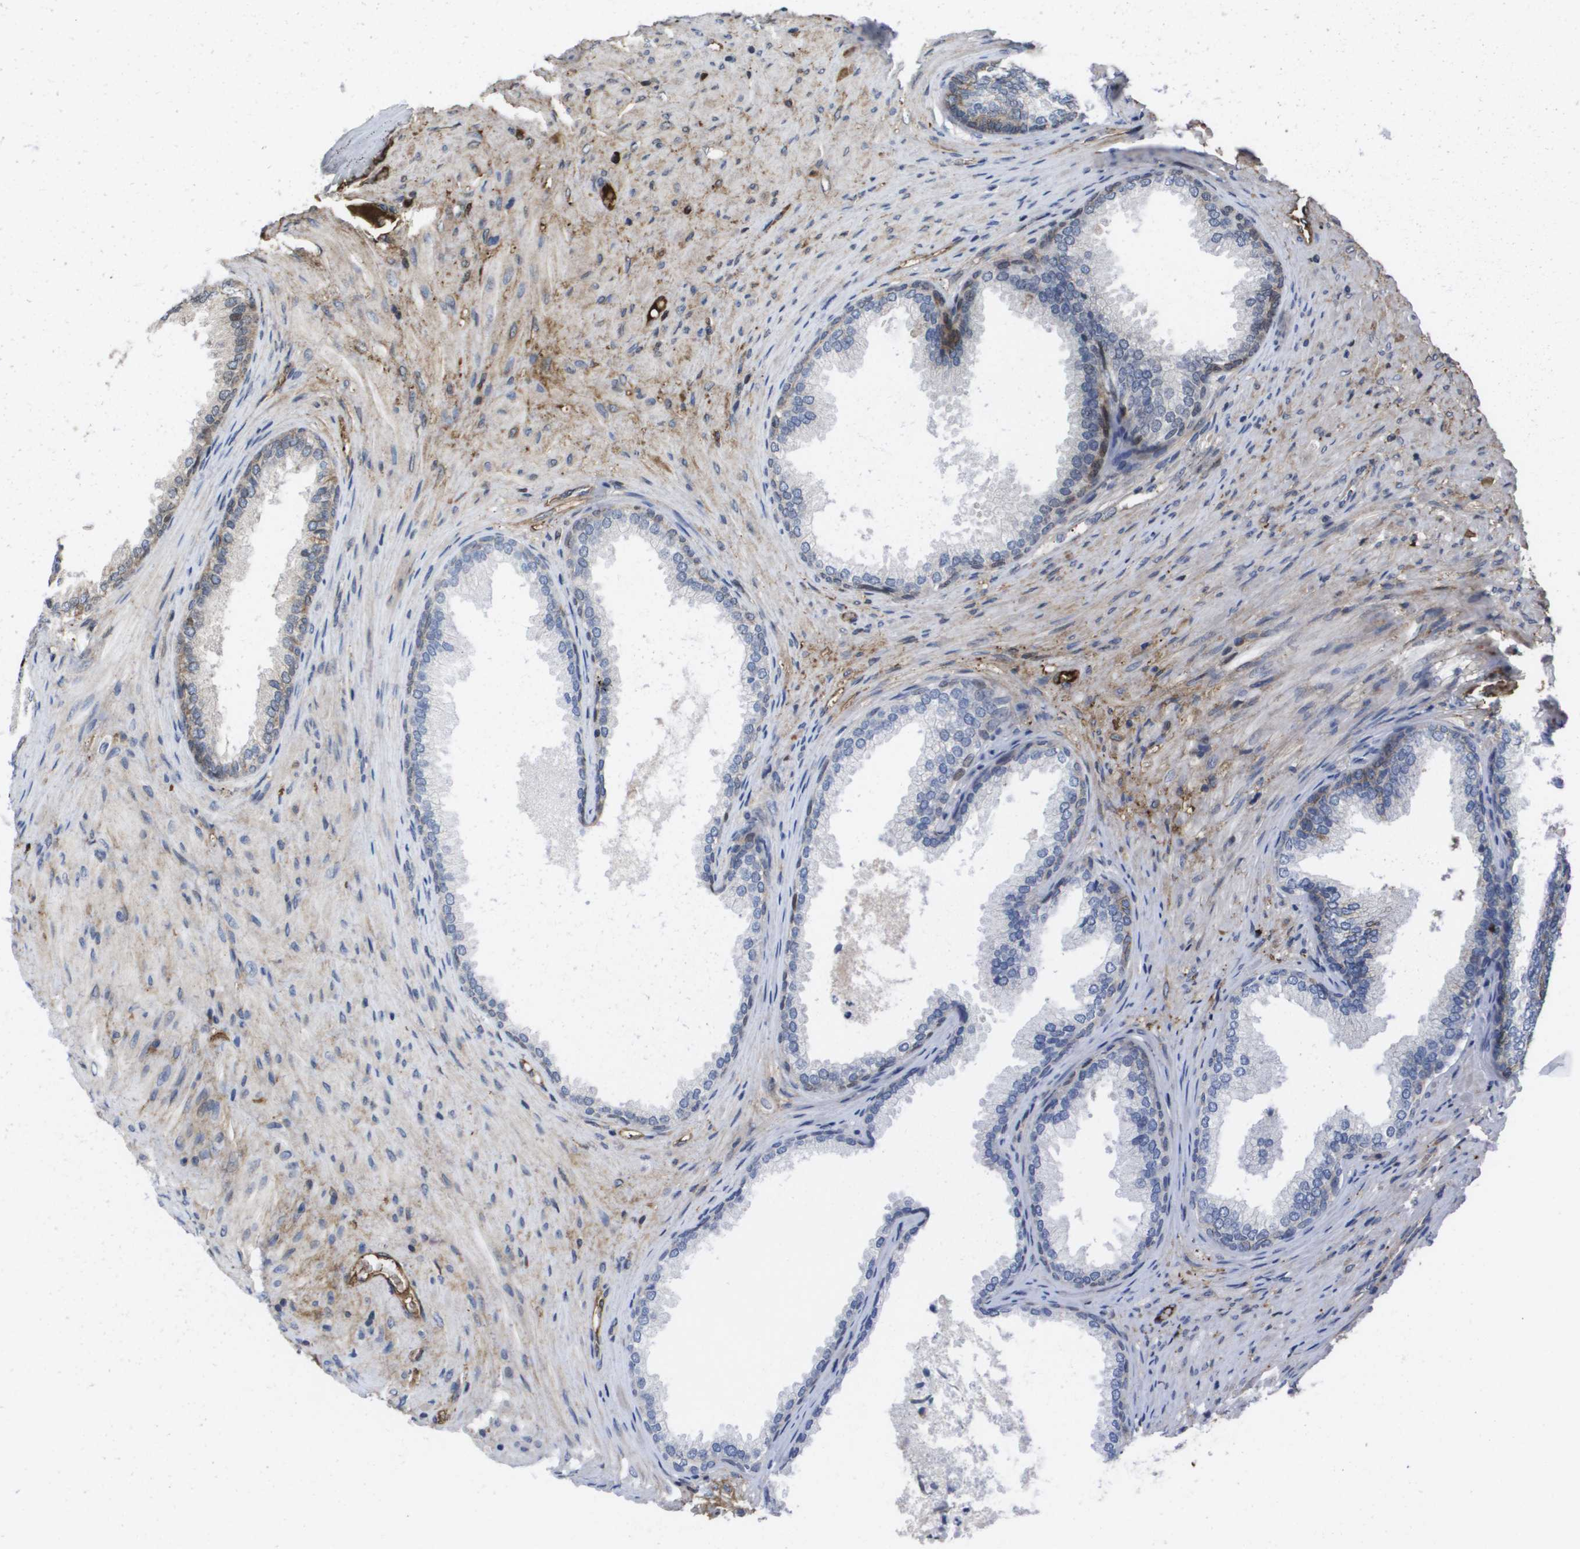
{"staining": {"intensity": "moderate", "quantity": "25%-75%", "location": "cytoplasmic/membranous"}, "tissue": "prostate", "cell_type": "Glandular cells", "image_type": "normal", "snomed": [{"axis": "morphology", "description": "Normal tissue, NOS"}, {"axis": "topography", "description": "Prostate"}], "caption": "Protein expression analysis of unremarkable human prostate reveals moderate cytoplasmic/membranous staining in approximately 25%-75% of glandular cells.", "gene": "SERPINC1", "patient": {"sex": "male", "age": 76}}